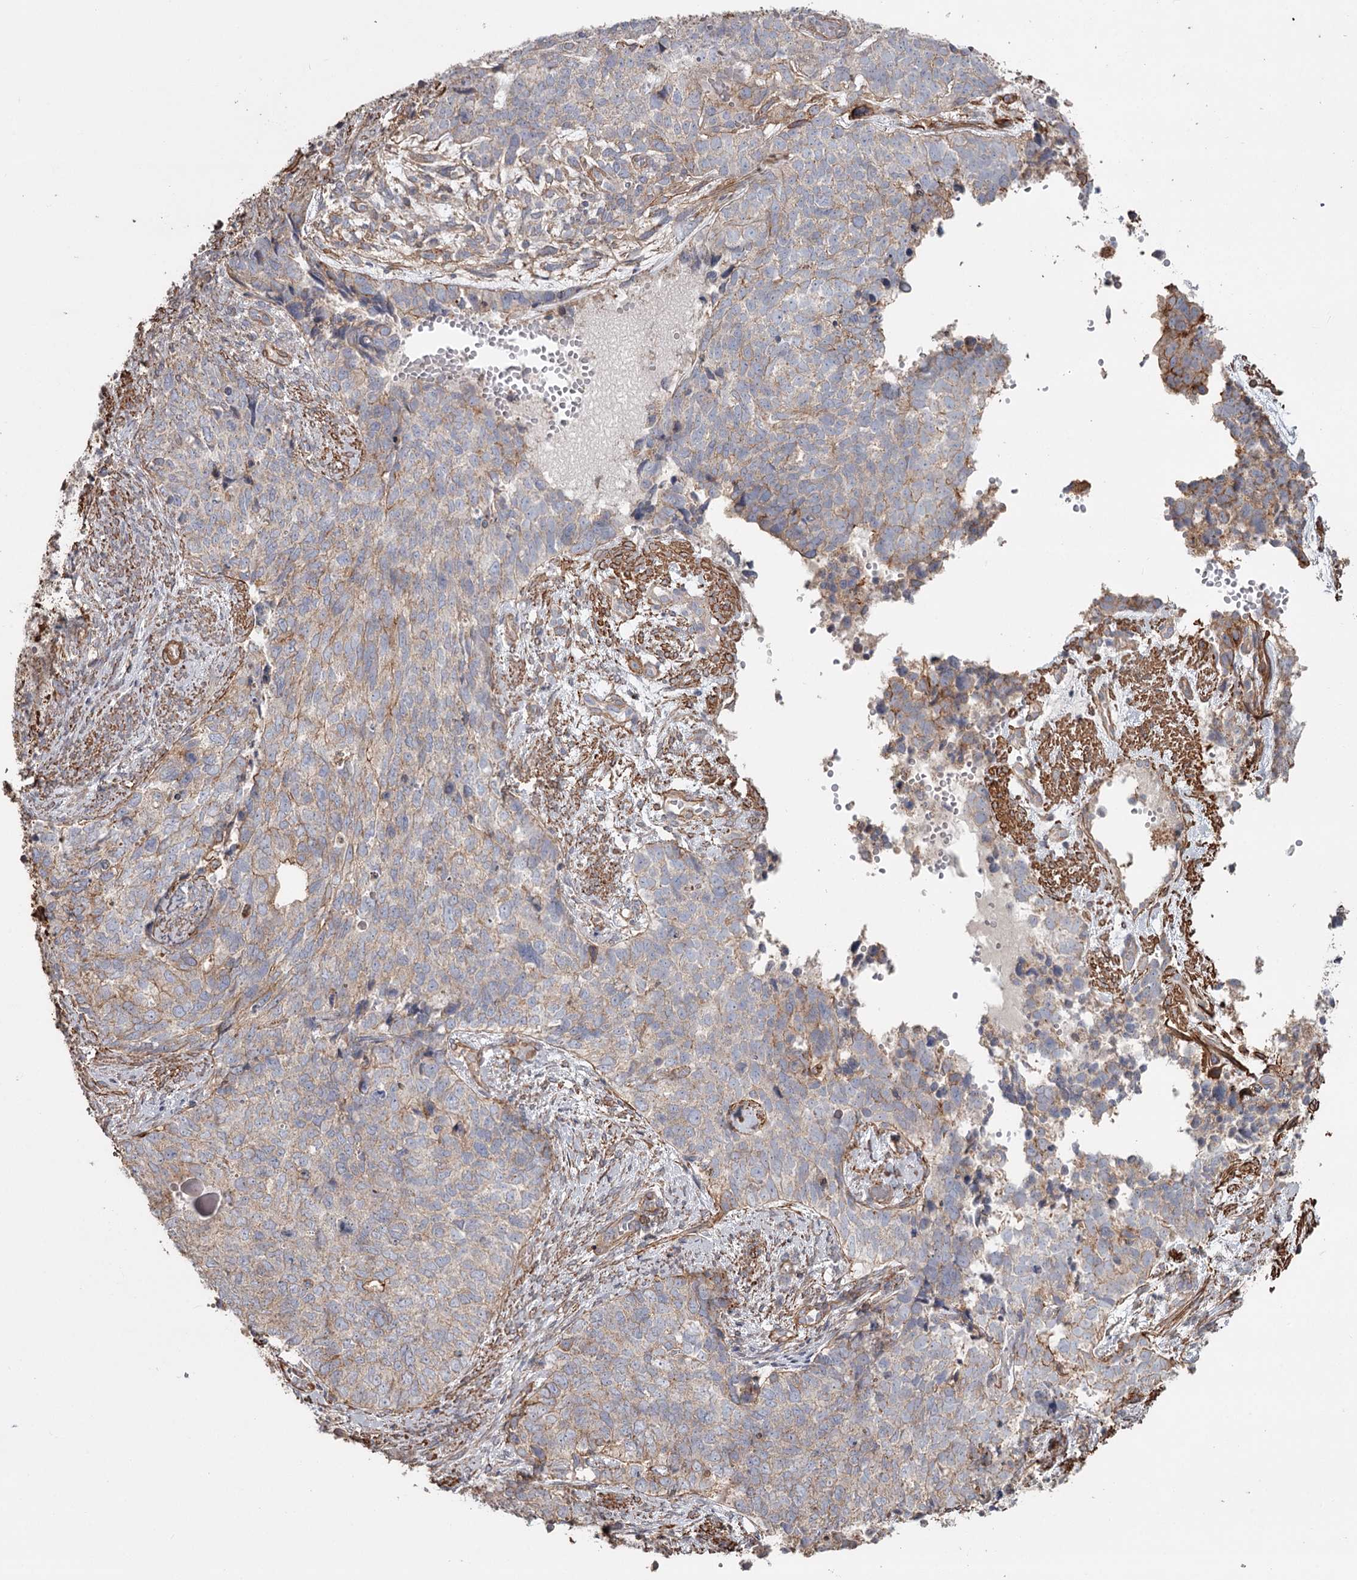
{"staining": {"intensity": "weak", "quantity": ">75%", "location": "cytoplasmic/membranous"}, "tissue": "cervical cancer", "cell_type": "Tumor cells", "image_type": "cancer", "snomed": [{"axis": "morphology", "description": "Squamous cell carcinoma, NOS"}, {"axis": "topography", "description": "Cervix"}], "caption": "The immunohistochemical stain shows weak cytoplasmic/membranous positivity in tumor cells of cervical cancer (squamous cell carcinoma) tissue.", "gene": "DHRS9", "patient": {"sex": "female", "age": 63}}